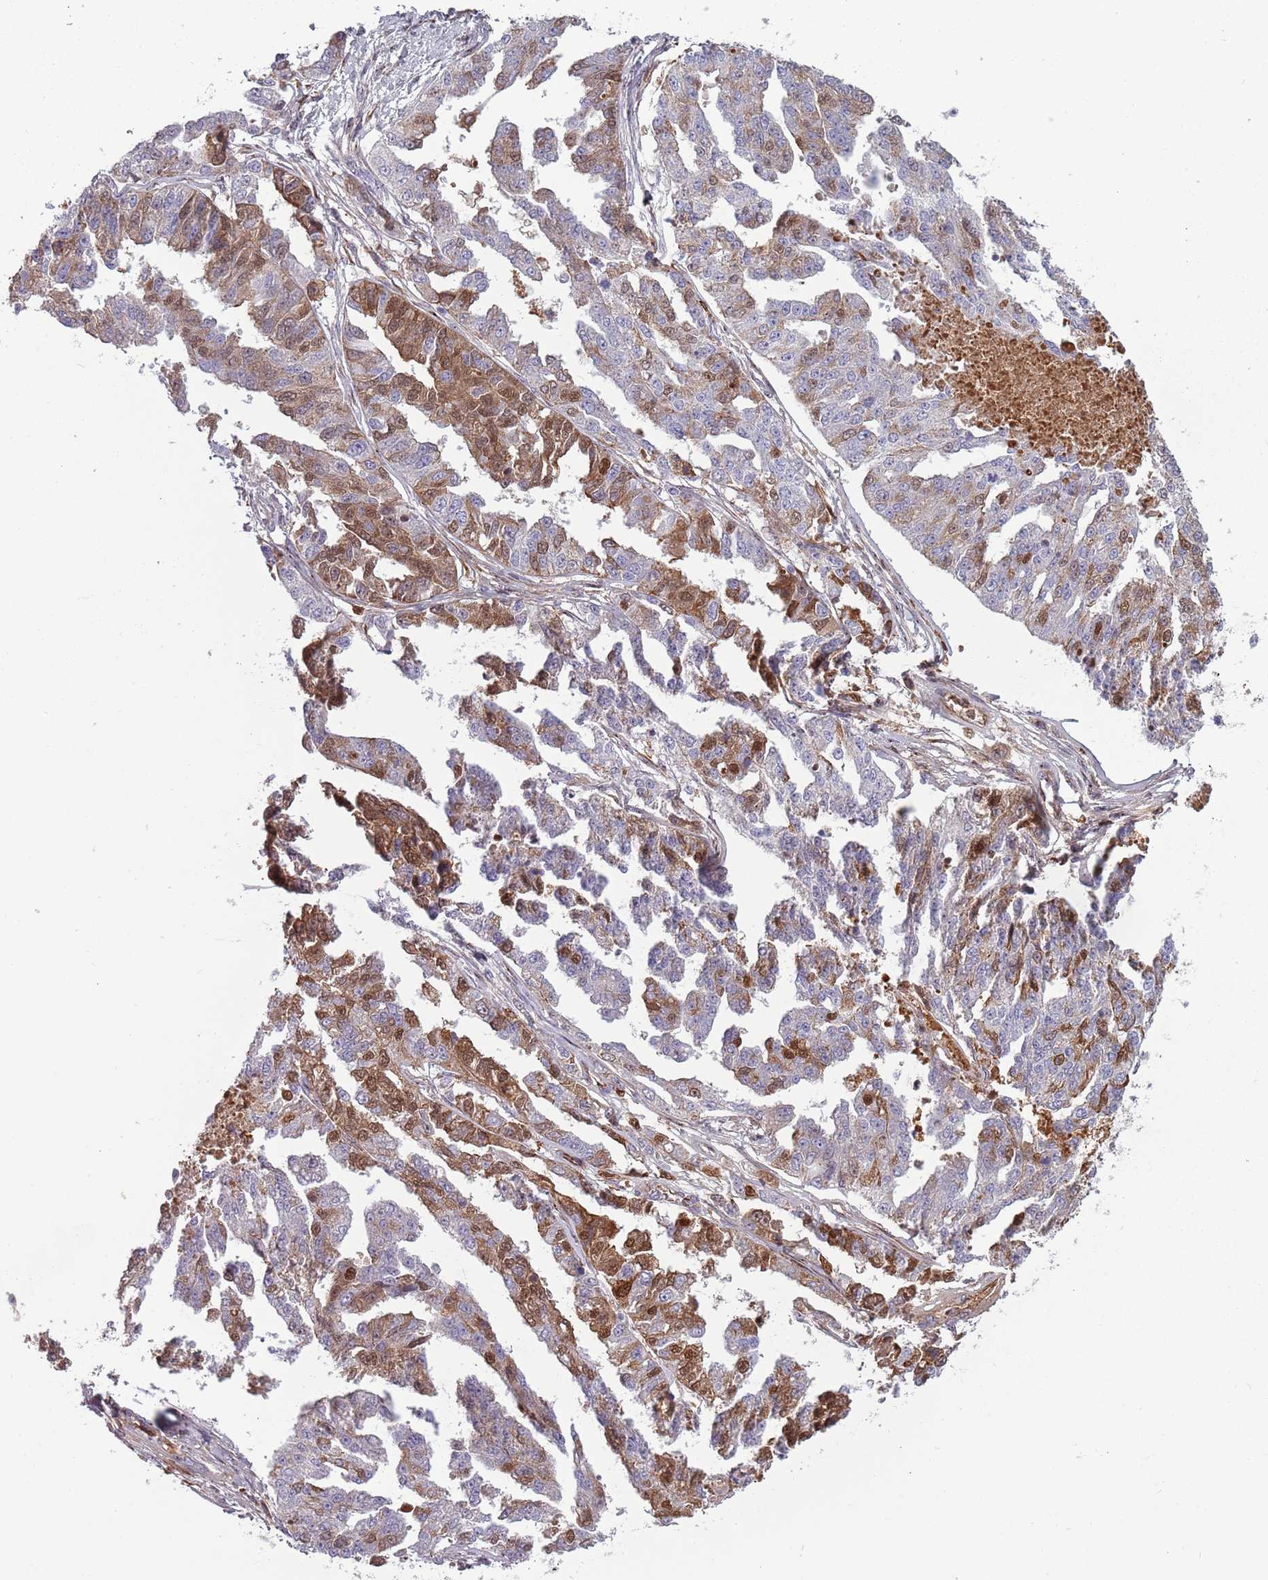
{"staining": {"intensity": "moderate", "quantity": "25%-75%", "location": "cytoplasmic/membranous,nuclear"}, "tissue": "ovarian cancer", "cell_type": "Tumor cells", "image_type": "cancer", "snomed": [{"axis": "morphology", "description": "Cystadenocarcinoma, serous, NOS"}, {"axis": "topography", "description": "Ovary"}], "caption": "A high-resolution histopathology image shows IHC staining of serous cystadenocarcinoma (ovarian), which shows moderate cytoplasmic/membranous and nuclear positivity in about 25%-75% of tumor cells.", "gene": "NADK", "patient": {"sex": "female", "age": 58}}